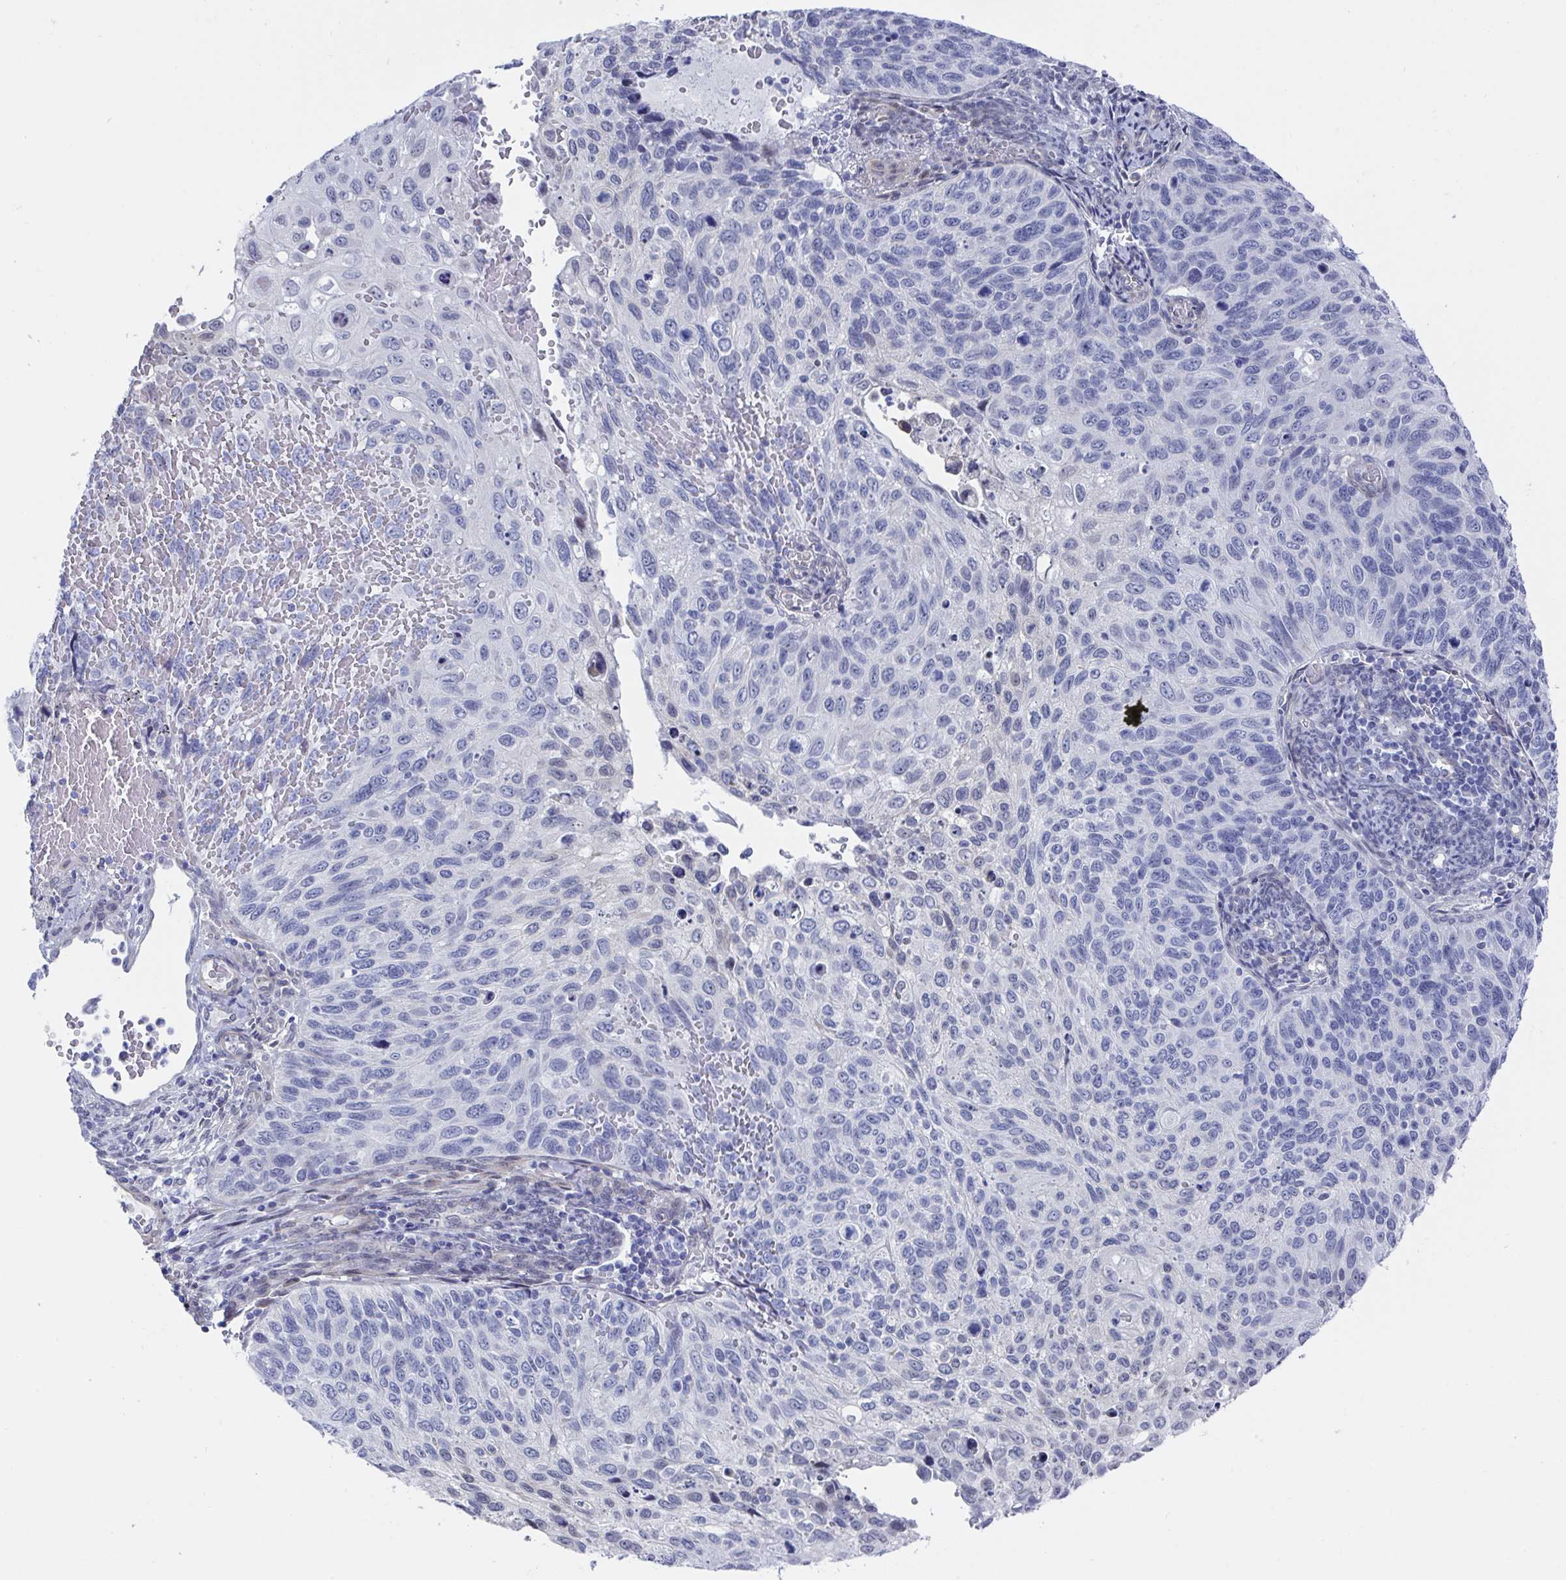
{"staining": {"intensity": "negative", "quantity": "none", "location": "none"}, "tissue": "cervical cancer", "cell_type": "Tumor cells", "image_type": "cancer", "snomed": [{"axis": "morphology", "description": "Squamous cell carcinoma, NOS"}, {"axis": "topography", "description": "Cervix"}], "caption": "Tumor cells are negative for protein expression in human cervical squamous cell carcinoma.", "gene": "MFSD4A", "patient": {"sex": "female", "age": 70}}